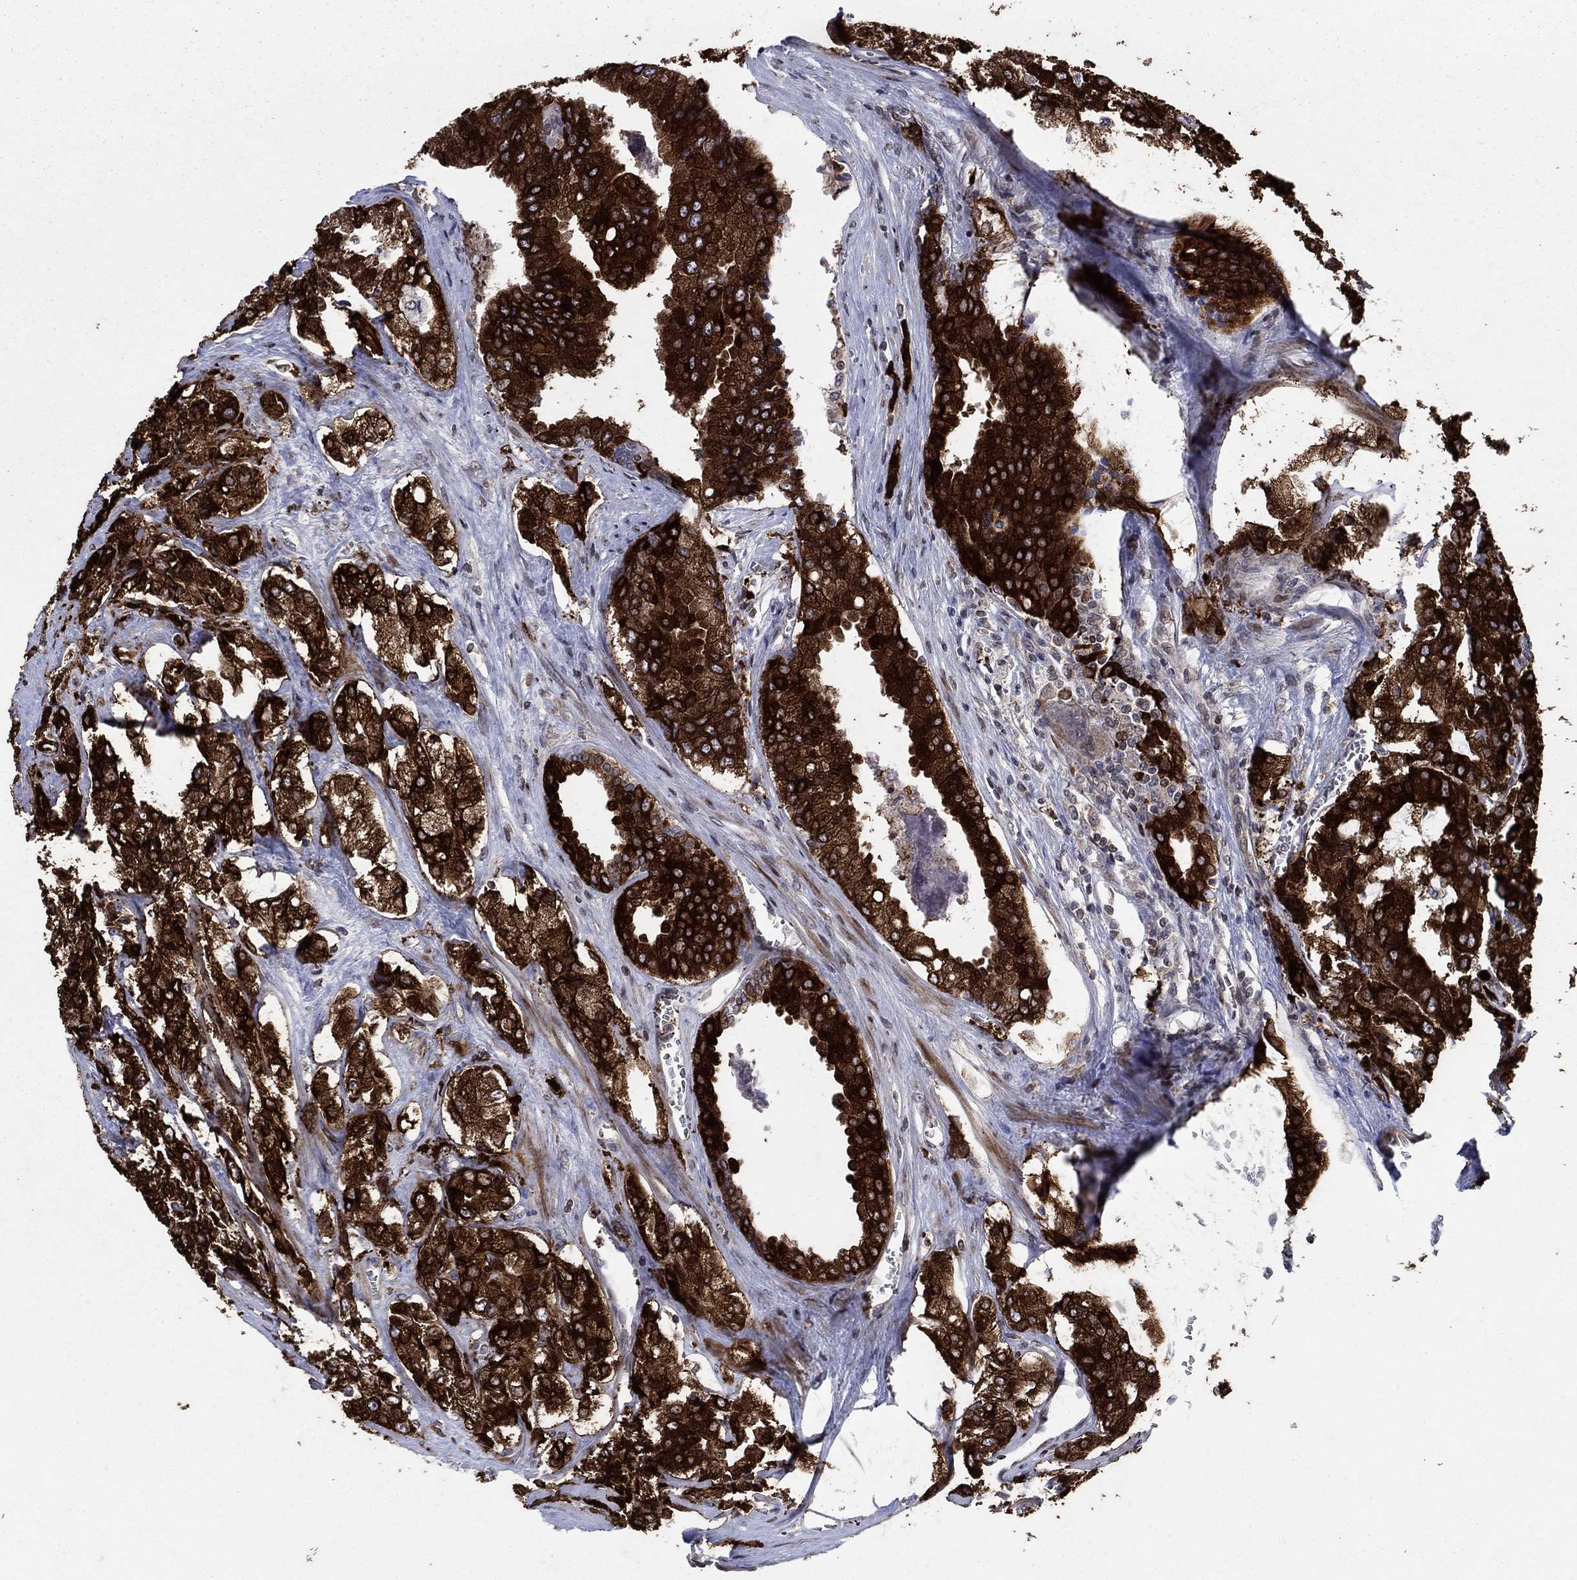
{"staining": {"intensity": "strong", "quantity": ">75%", "location": "cytoplasmic/membranous"}, "tissue": "prostate cancer", "cell_type": "Tumor cells", "image_type": "cancer", "snomed": [{"axis": "morphology", "description": "Adenocarcinoma, NOS"}, {"axis": "topography", "description": "Prostate and seminal vesicle, NOS"}, {"axis": "topography", "description": "Prostate"}], "caption": "Brown immunohistochemical staining in prostate cancer (adenocarcinoma) displays strong cytoplasmic/membranous staining in about >75% of tumor cells. Using DAB (3,3'-diaminobenzidine) (brown) and hematoxylin (blue) stains, captured at high magnification using brightfield microscopy.", "gene": "DHRS7", "patient": {"sex": "male", "age": 67}}